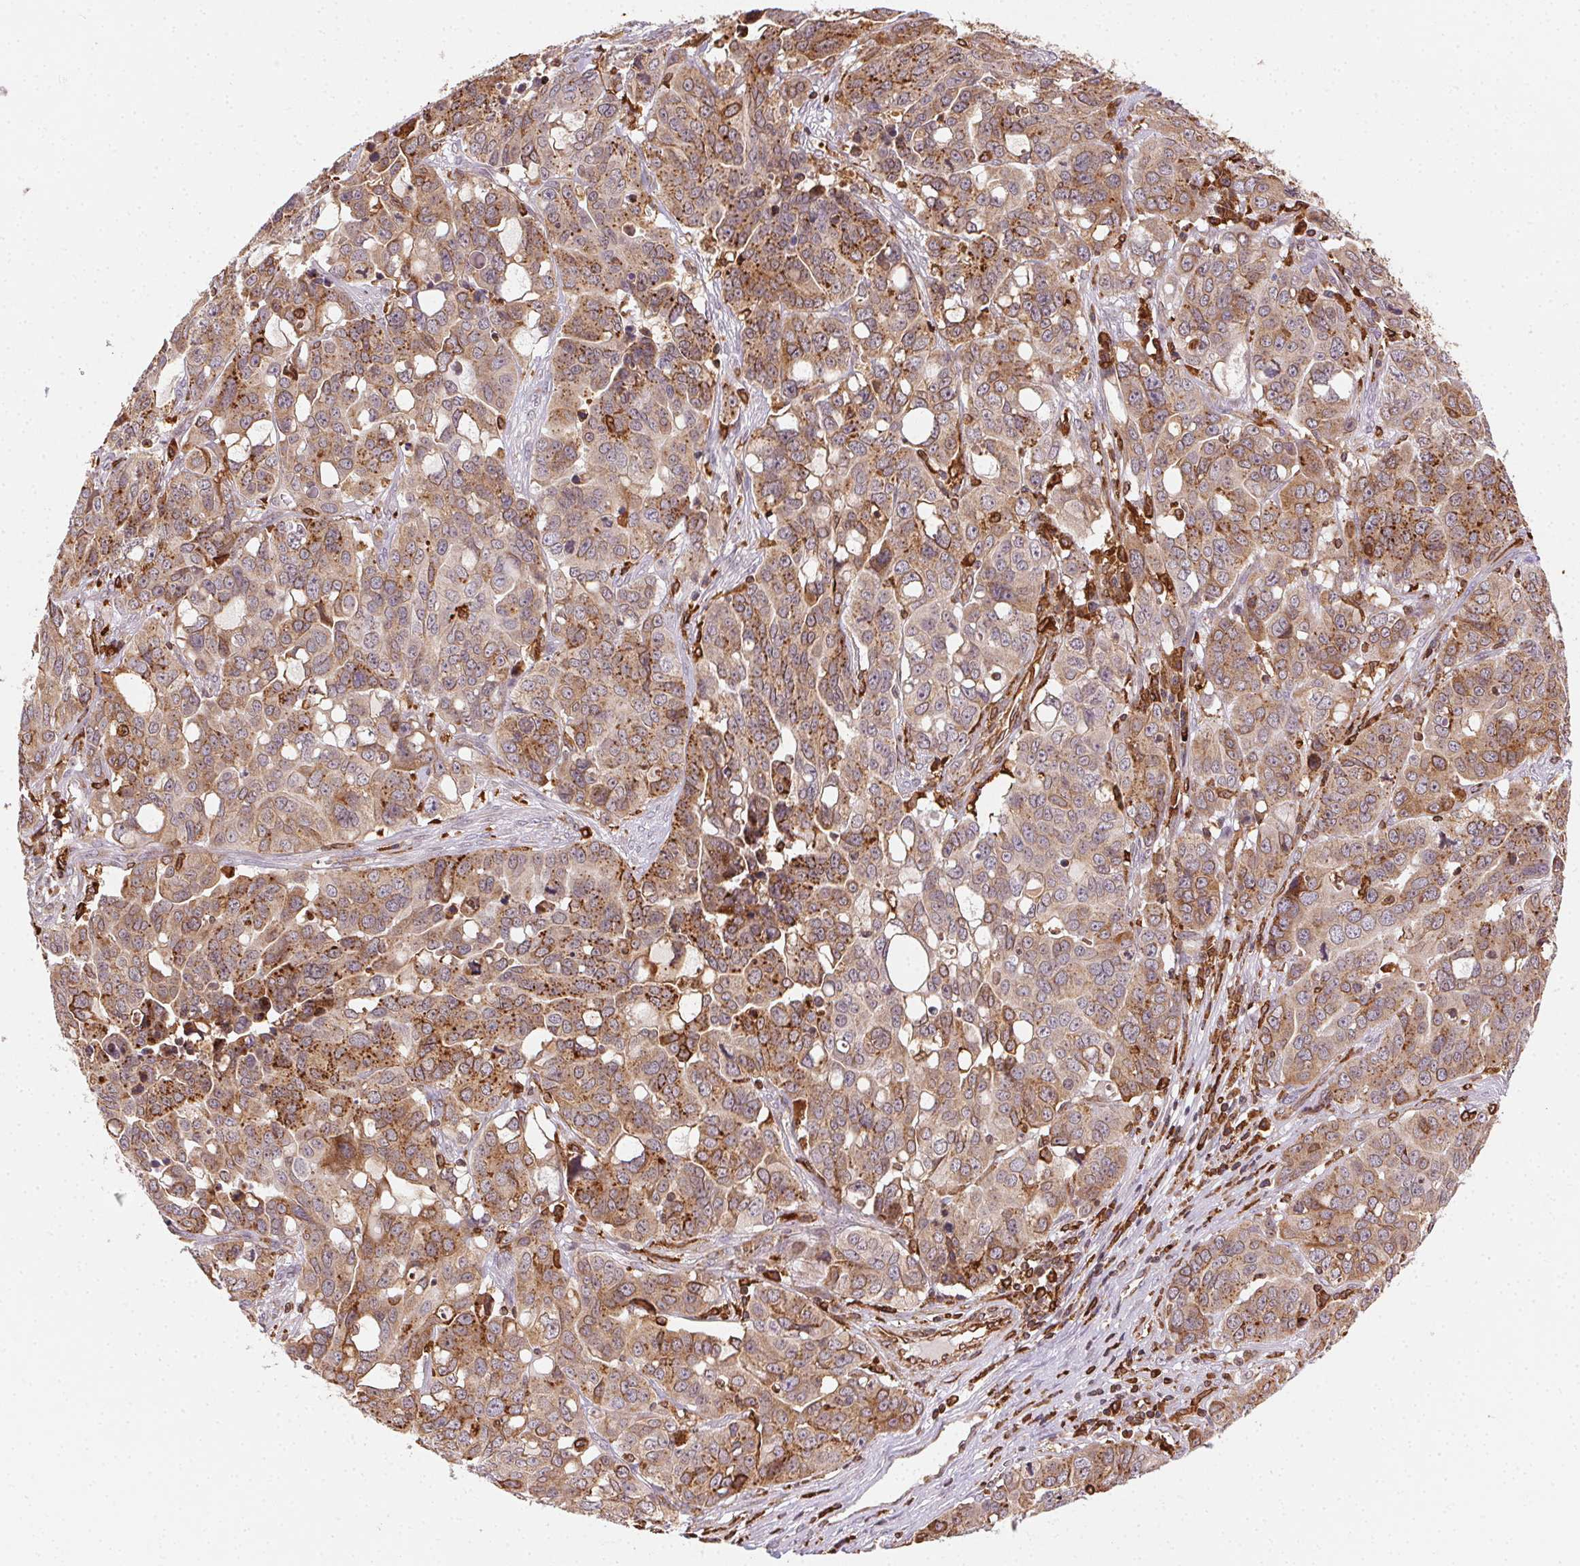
{"staining": {"intensity": "moderate", "quantity": ">75%", "location": "cytoplasmic/membranous"}, "tissue": "ovarian cancer", "cell_type": "Tumor cells", "image_type": "cancer", "snomed": [{"axis": "morphology", "description": "Carcinoma, endometroid"}, {"axis": "topography", "description": "Ovary"}], "caption": "The photomicrograph reveals immunohistochemical staining of endometroid carcinoma (ovarian). There is moderate cytoplasmic/membranous expression is appreciated in approximately >75% of tumor cells.", "gene": "RNASET2", "patient": {"sex": "female", "age": 78}}